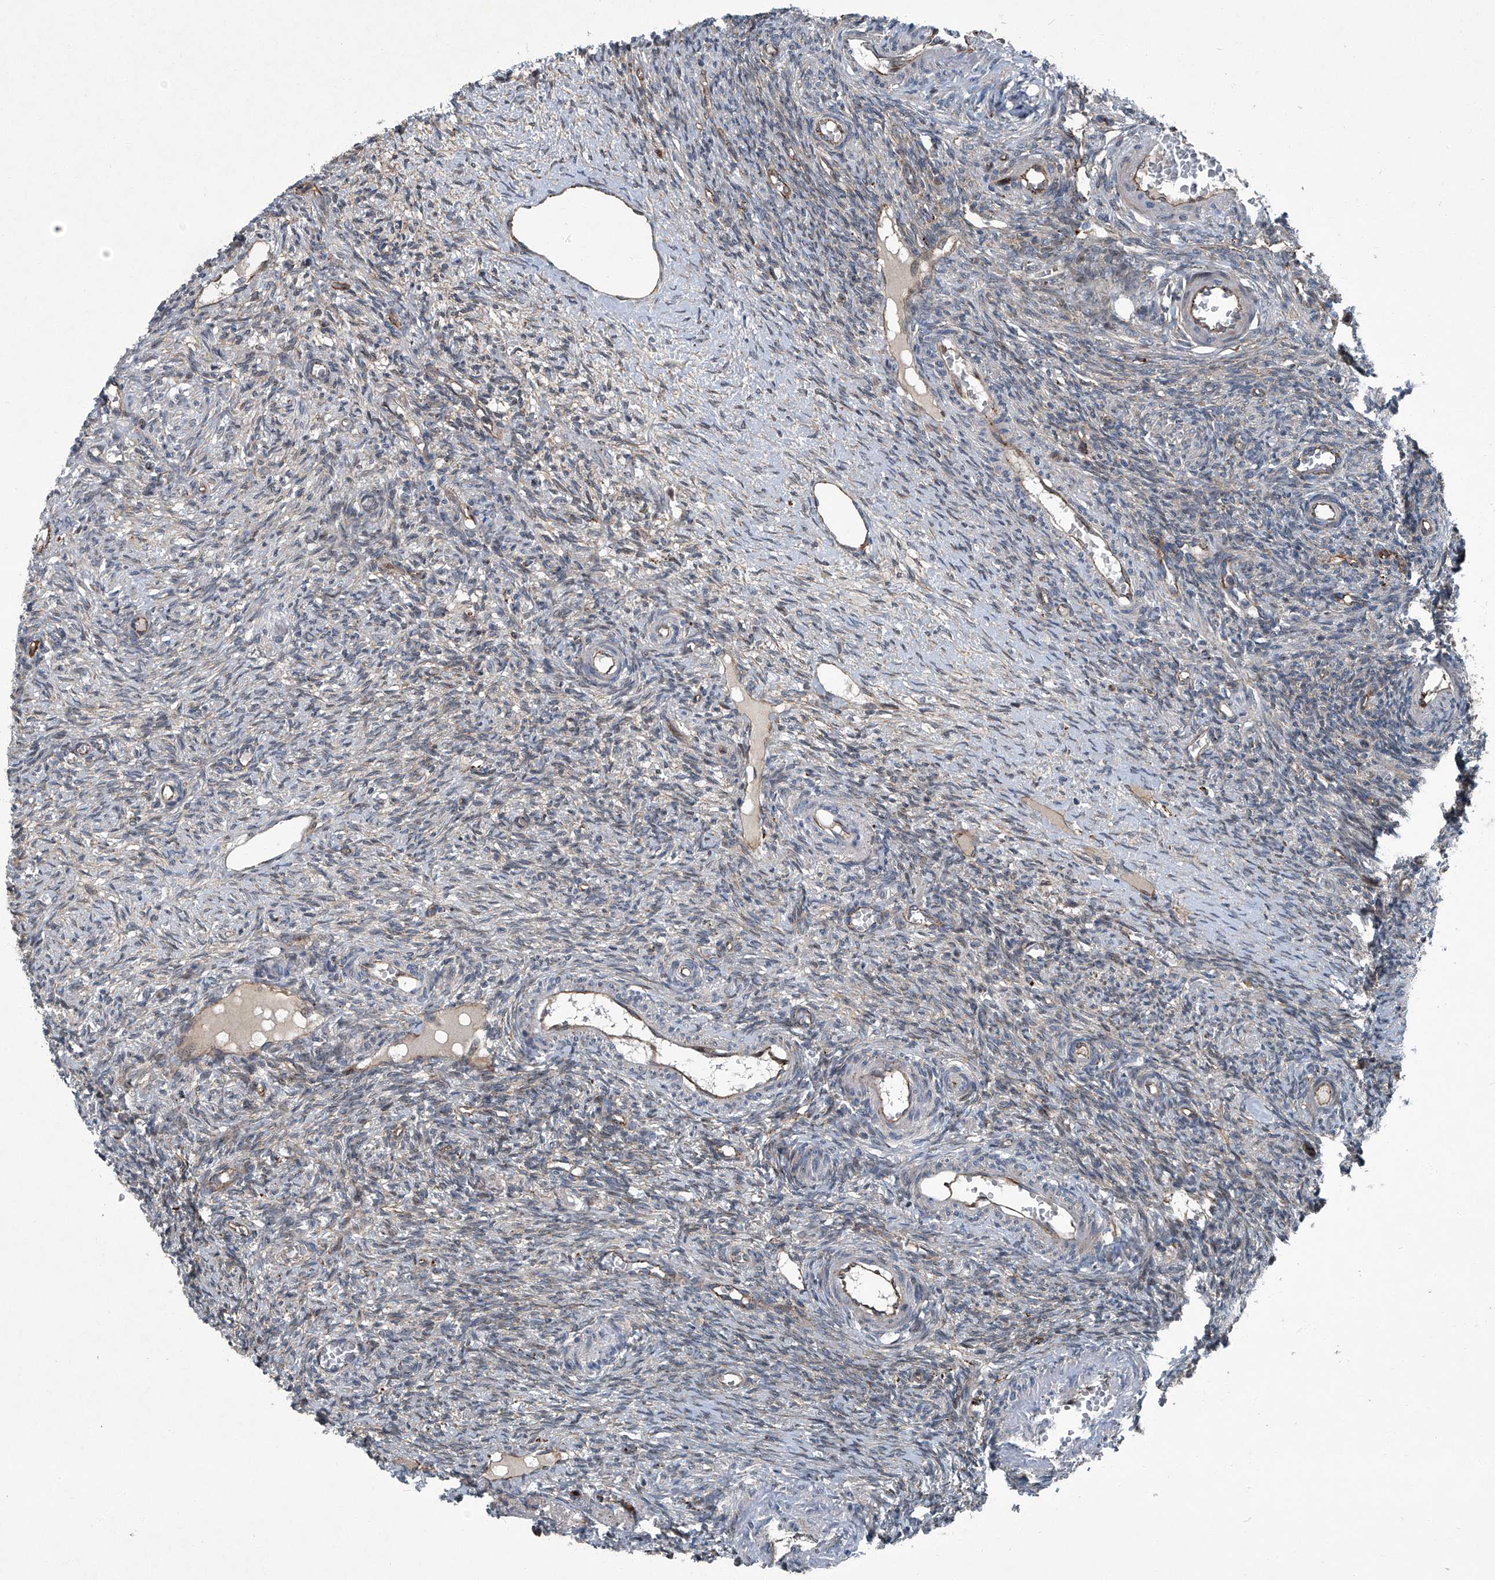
{"staining": {"intensity": "weak", "quantity": "25%-75%", "location": "cytoplasmic/membranous"}, "tissue": "ovary", "cell_type": "Ovarian stroma cells", "image_type": "normal", "snomed": [{"axis": "morphology", "description": "Normal tissue, NOS"}, {"axis": "topography", "description": "Ovary"}], "caption": "Immunohistochemical staining of normal ovary displays low levels of weak cytoplasmic/membranous positivity in about 25%-75% of ovarian stroma cells. (DAB IHC, brown staining for protein, blue staining for nuclei).", "gene": "SENP2", "patient": {"sex": "female", "age": 27}}